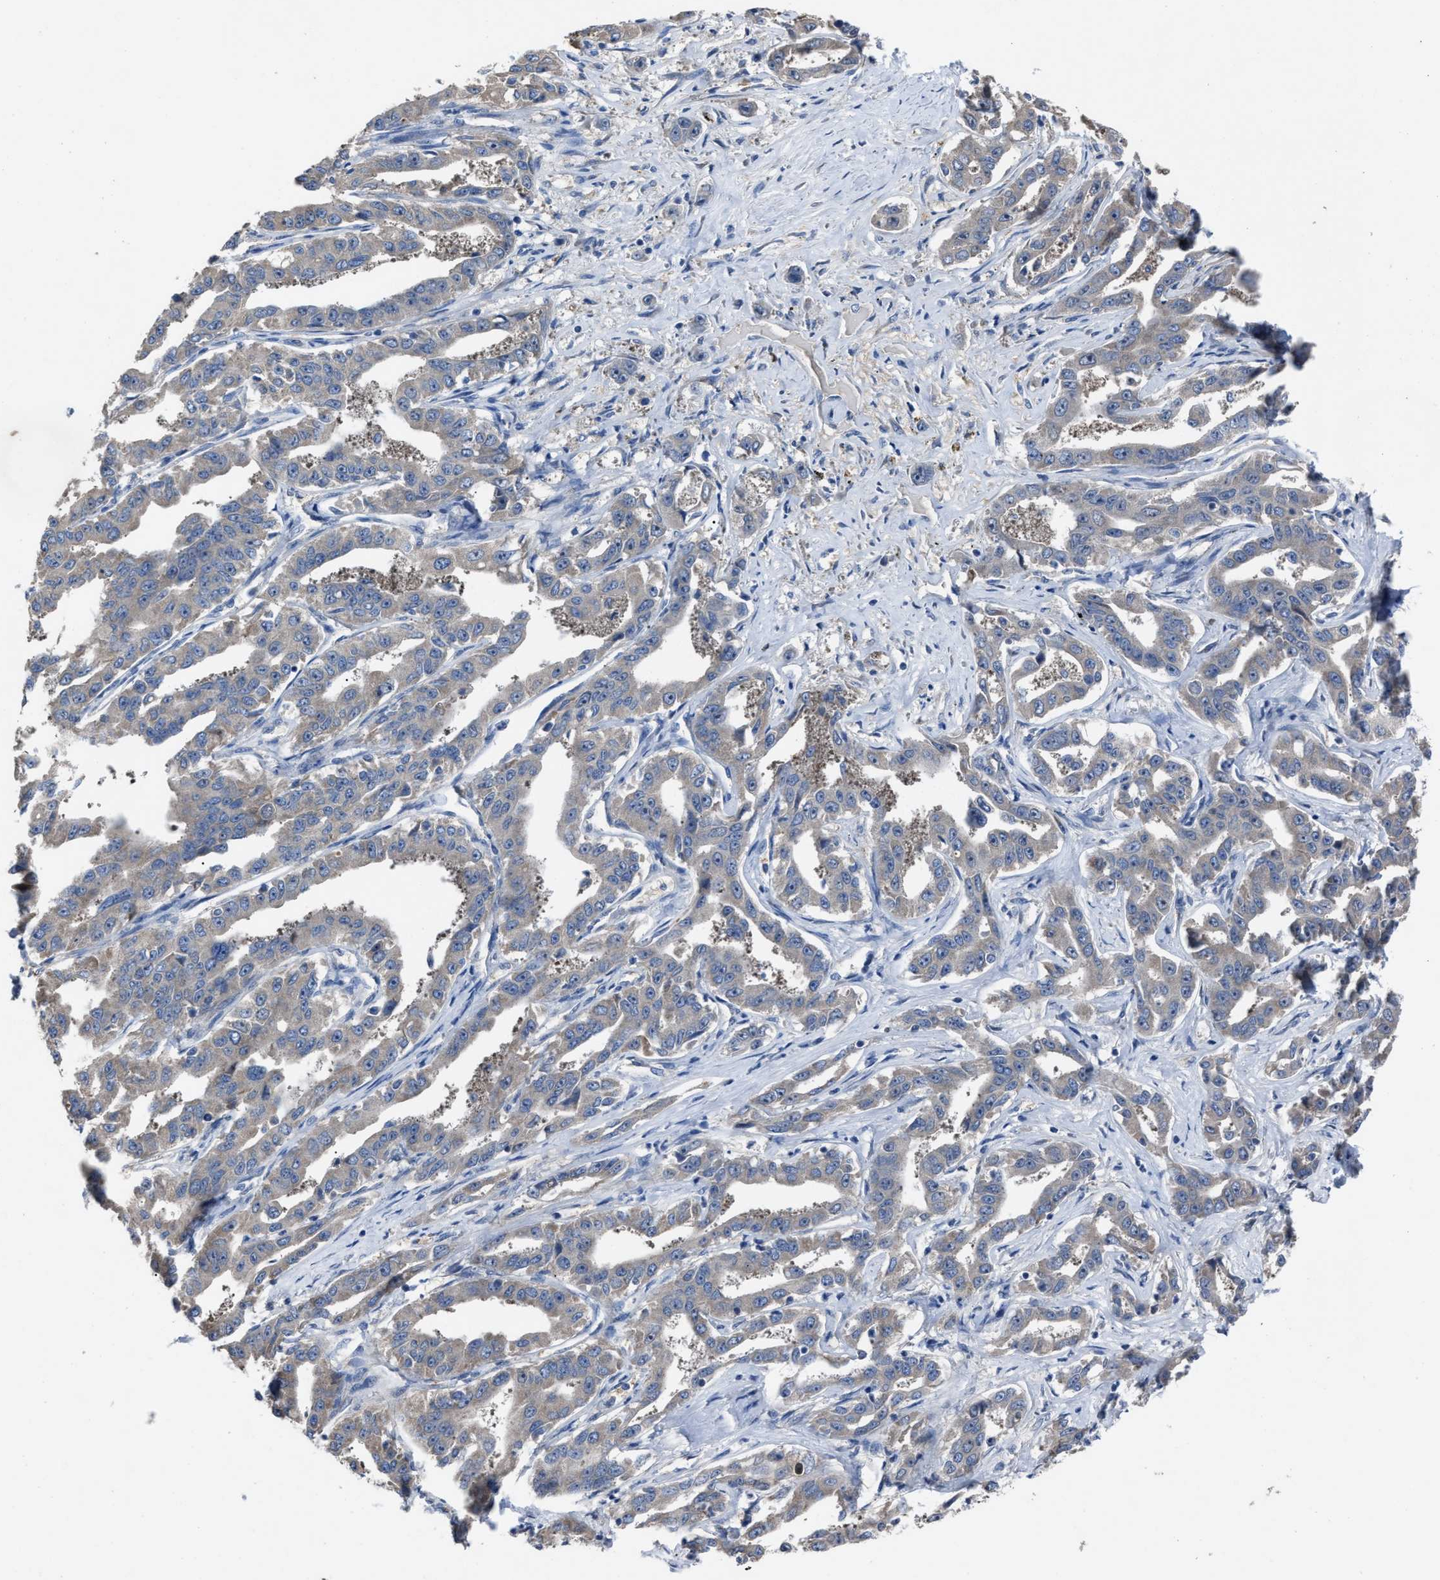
{"staining": {"intensity": "negative", "quantity": "none", "location": "none"}, "tissue": "liver cancer", "cell_type": "Tumor cells", "image_type": "cancer", "snomed": [{"axis": "morphology", "description": "Cholangiocarcinoma"}, {"axis": "topography", "description": "Liver"}], "caption": "Immunohistochemical staining of human liver cancer (cholangiocarcinoma) reveals no significant staining in tumor cells.", "gene": "UPF1", "patient": {"sex": "male", "age": 59}}